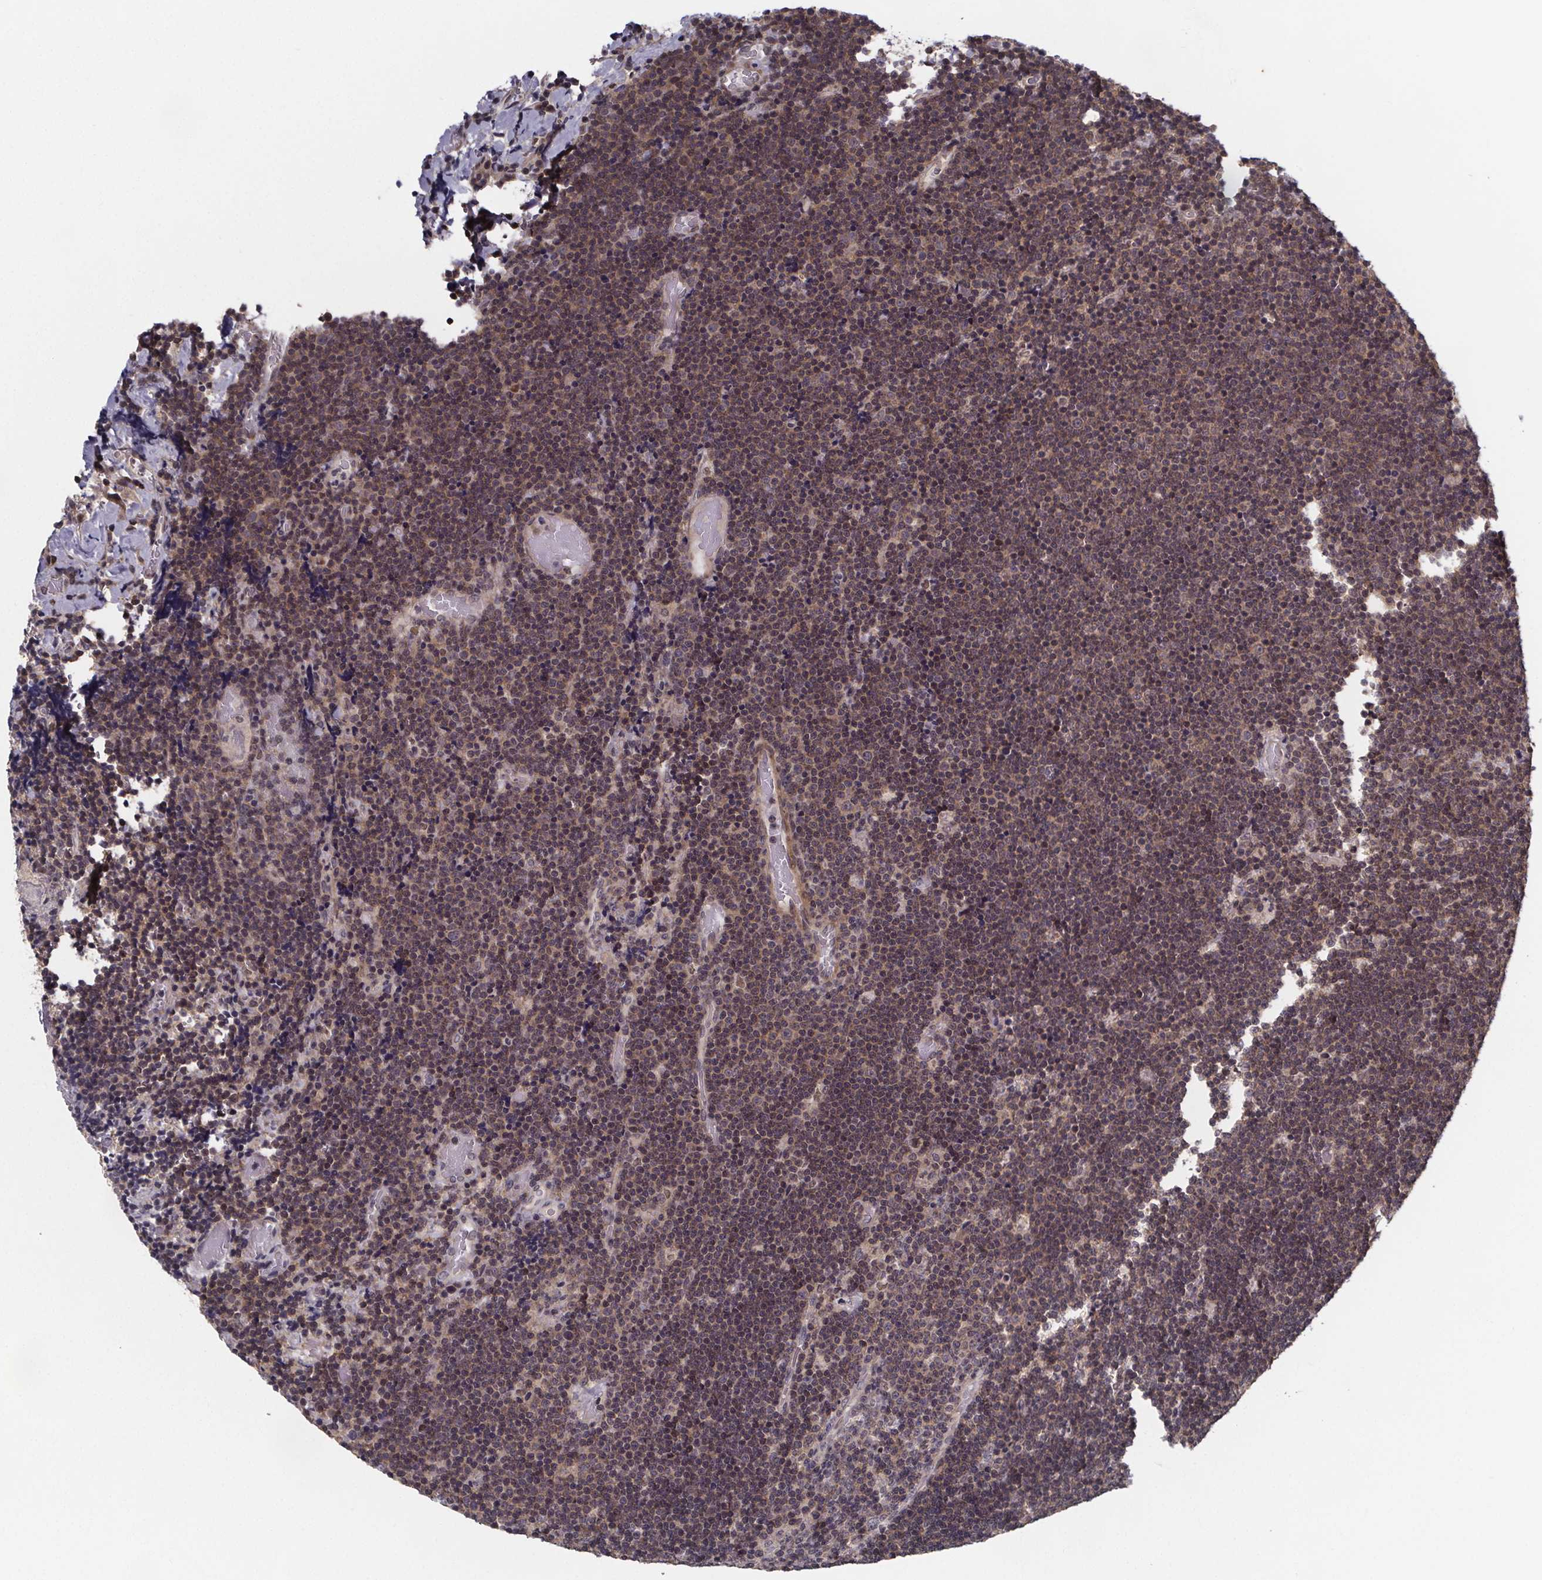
{"staining": {"intensity": "weak", "quantity": ">75%", "location": "cytoplasmic/membranous,nuclear"}, "tissue": "lymphoma", "cell_type": "Tumor cells", "image_type": "cancer", "snomed": [{"axis": "morphology", "description": "Malignant lymphoma, non-Hodgkin's type, Low grade"}, {"axis": "topography", "description": "Brain"}], "caption": "Approximately >75% of tumor cells in lymphoma reveal weak cytoplasmic/membranous and nuclear protein expression as visualized by brown immunohistochemical staining.", "gene": "FN3KRP", "patient": {"sex": "female", "age": 66}}